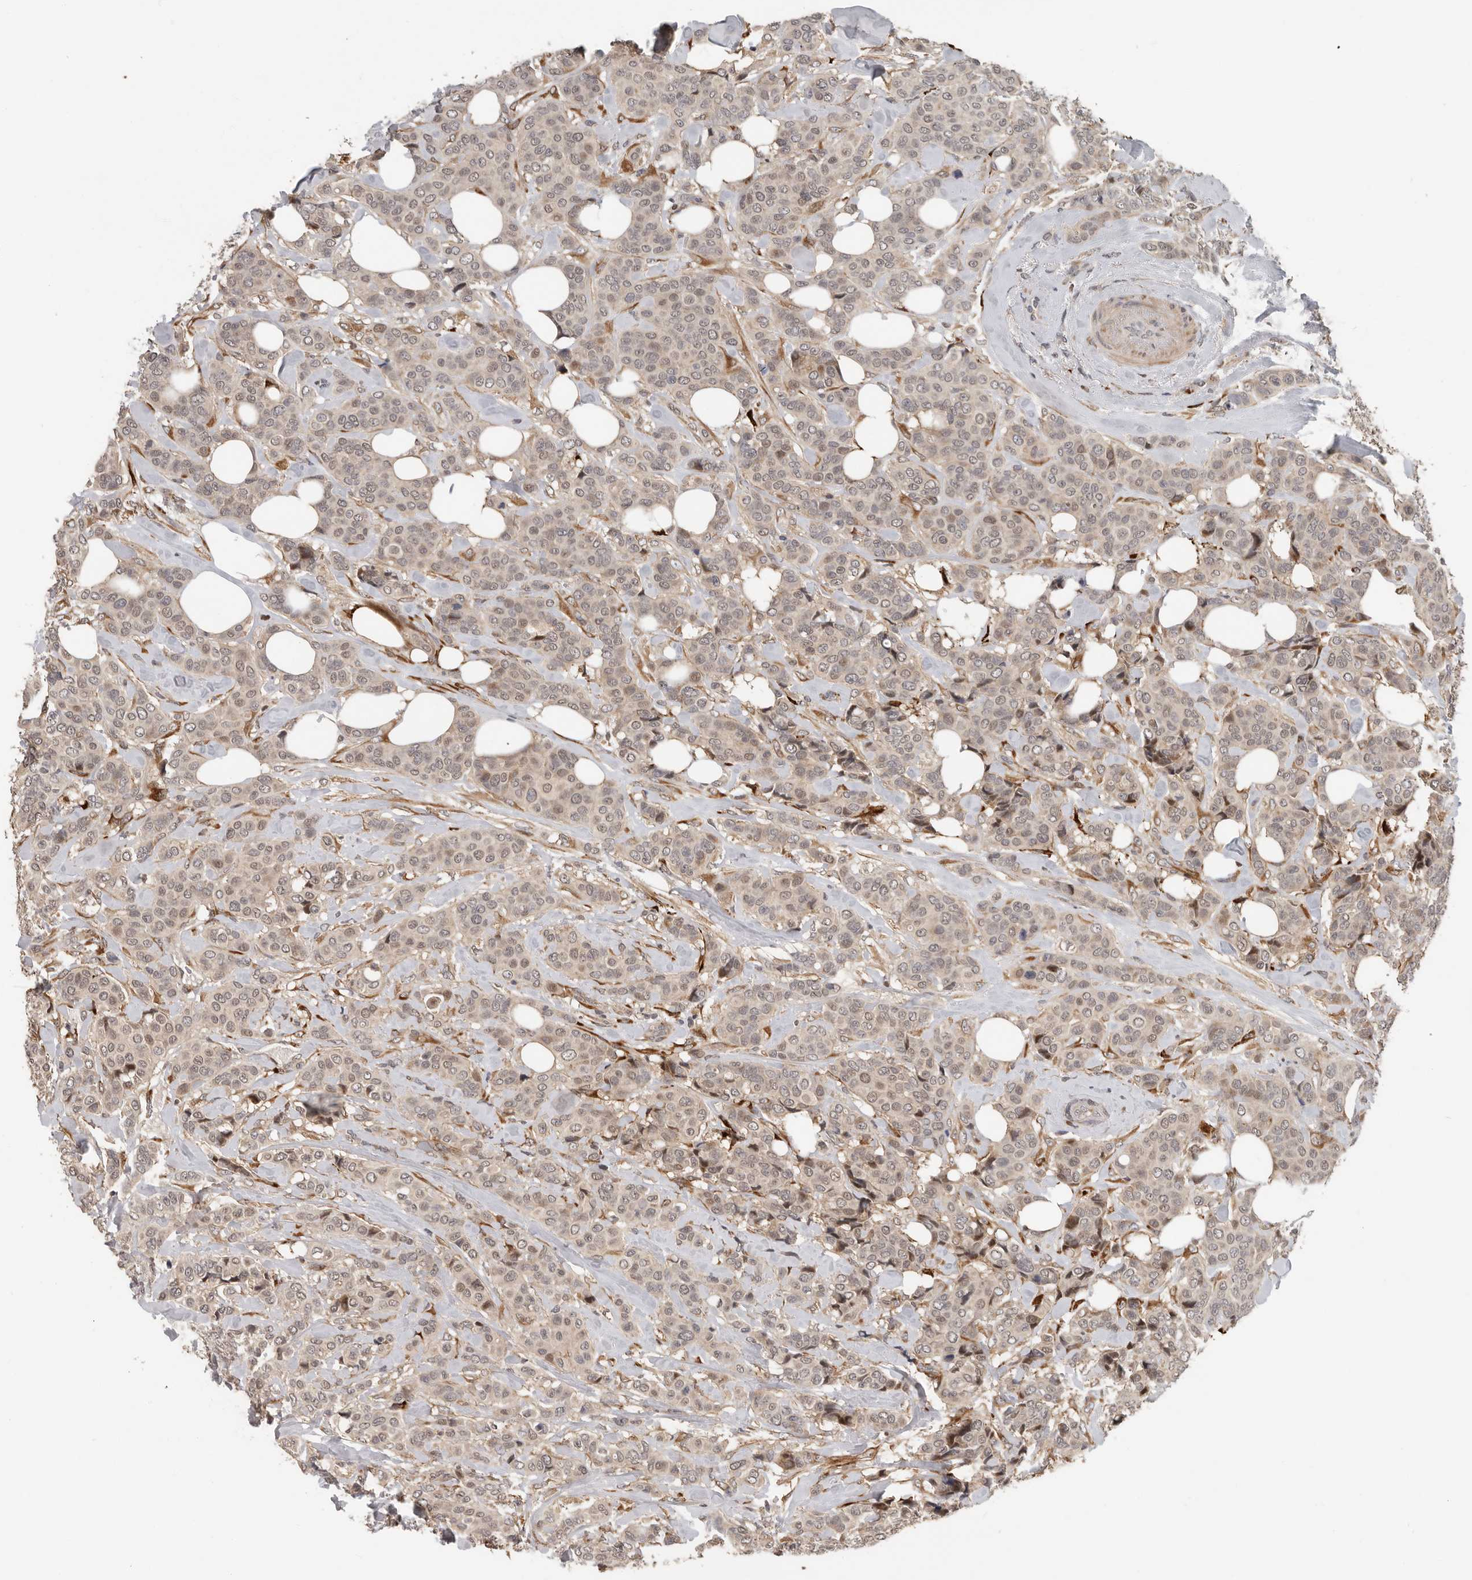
{"staining": {"intensity": "weak", "quantity": ">75%", "location": "cytoplasmic/membranous,nuclear"}, "tissue": "breast cancer", "cell_type": "Tumor cells", "image_type": "cancer", "snomed": [{"axis": "morphology", "description": "Lobular carcinoma"}, {"axis": "topography", "description": "Breast"}], "caption": "Protein expression analysis of breast cancer (lobular carcinoma) shows weak cytoplasmic/membranous and nuclear positivity in approximately >75% of tumor cells. (DAB IHC, brown staining for protein, blue staining for nuclei).", "gene": "HENMT1", "patient": {"sex": "female", "age": 51}}